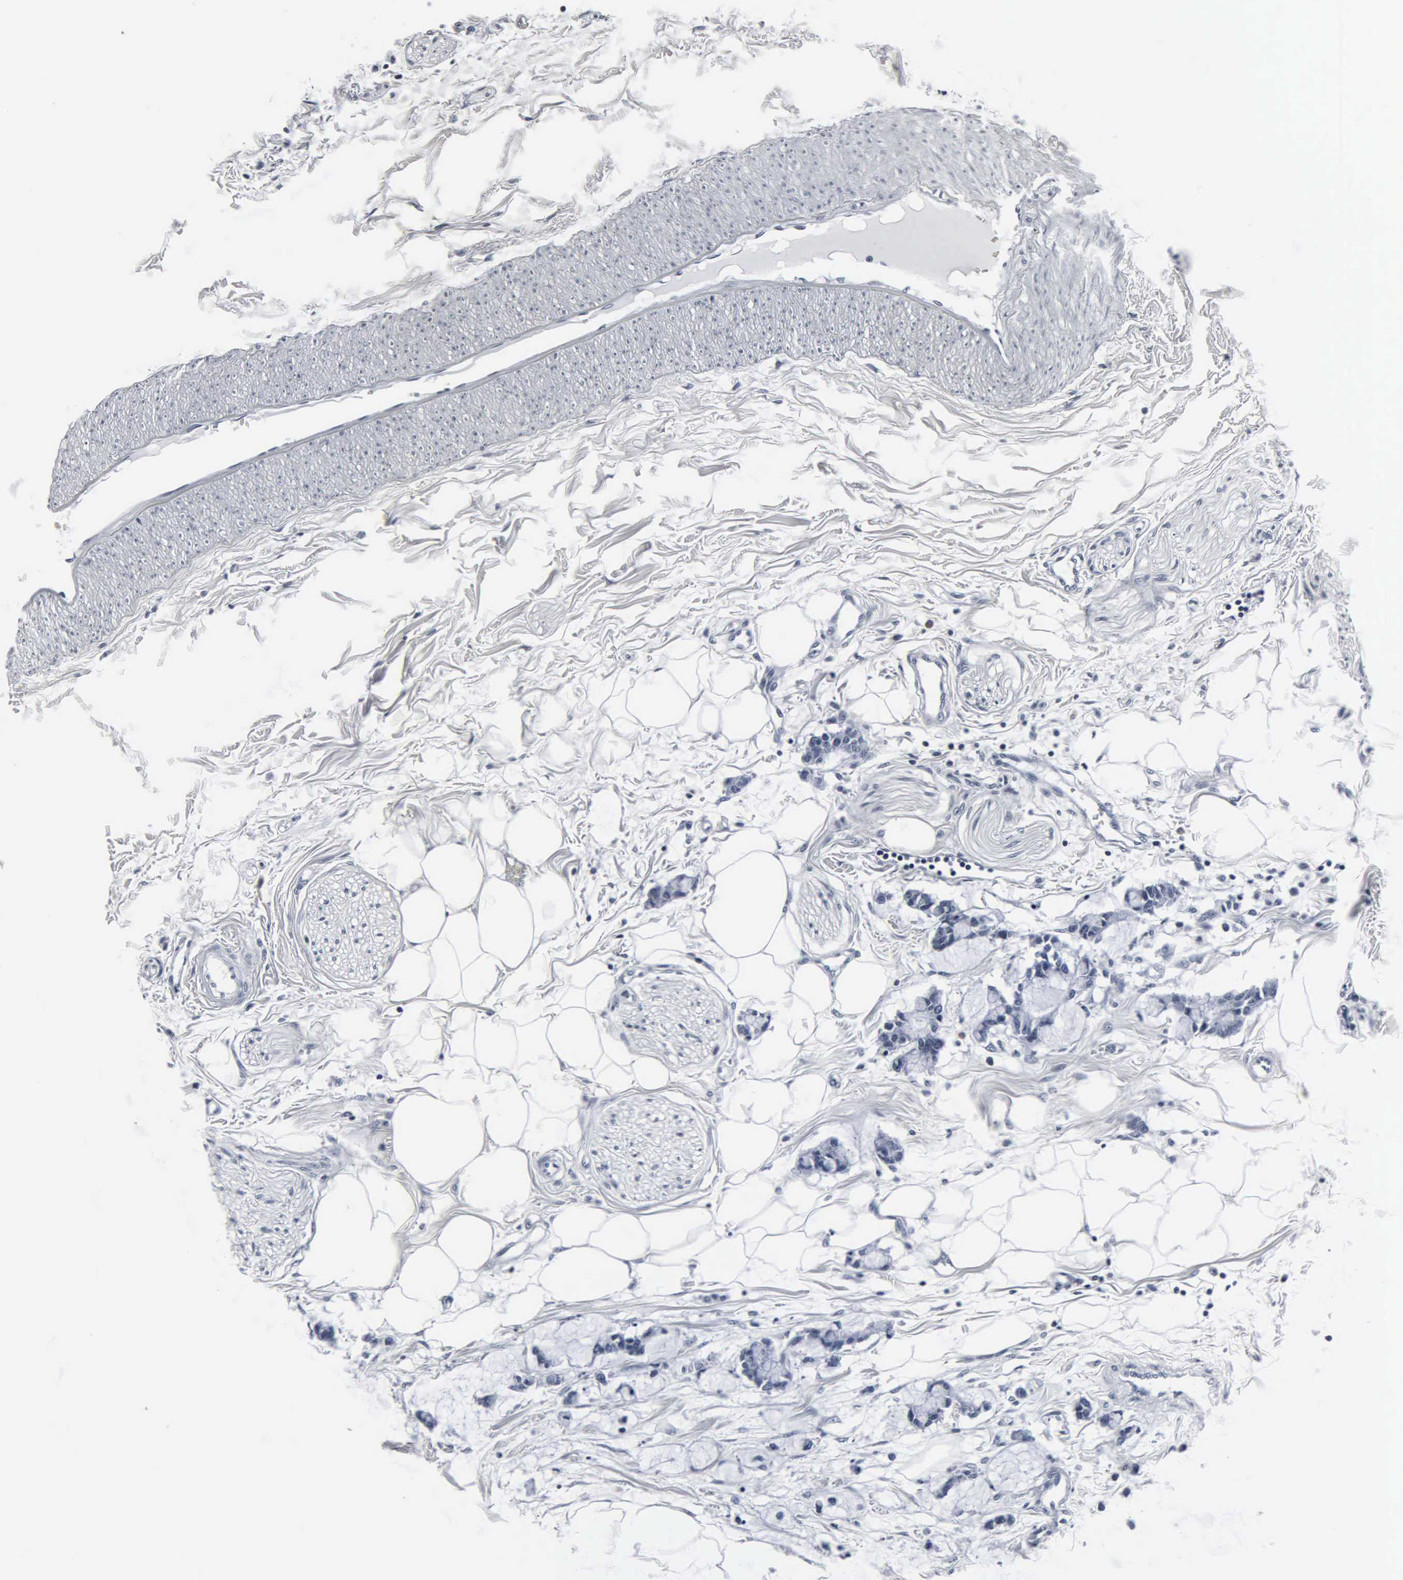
{"staining": {"intensity": "negative", "quantity": "none", "location": "none"}, "tissue": "colorectal cancer", "cell_type": "Tumor cells", "image_type": "cancer", "snomed": [{"axis": "morphology", "description": "Normal tissue, NOS"}, {"axis": "morphology", "description": "Adenocarcinoma, NOS"}, {"axis": "topography", "description": "Colon"}, {"axis": "topography", "description": "Peripheral nerve tissue"}], "caption": "Protein analysis of colorectal cancer exhibits no significant positivity in tumor cells.", "gene": "DGCR2", "patient": {"sex": "male", "age": 14}}